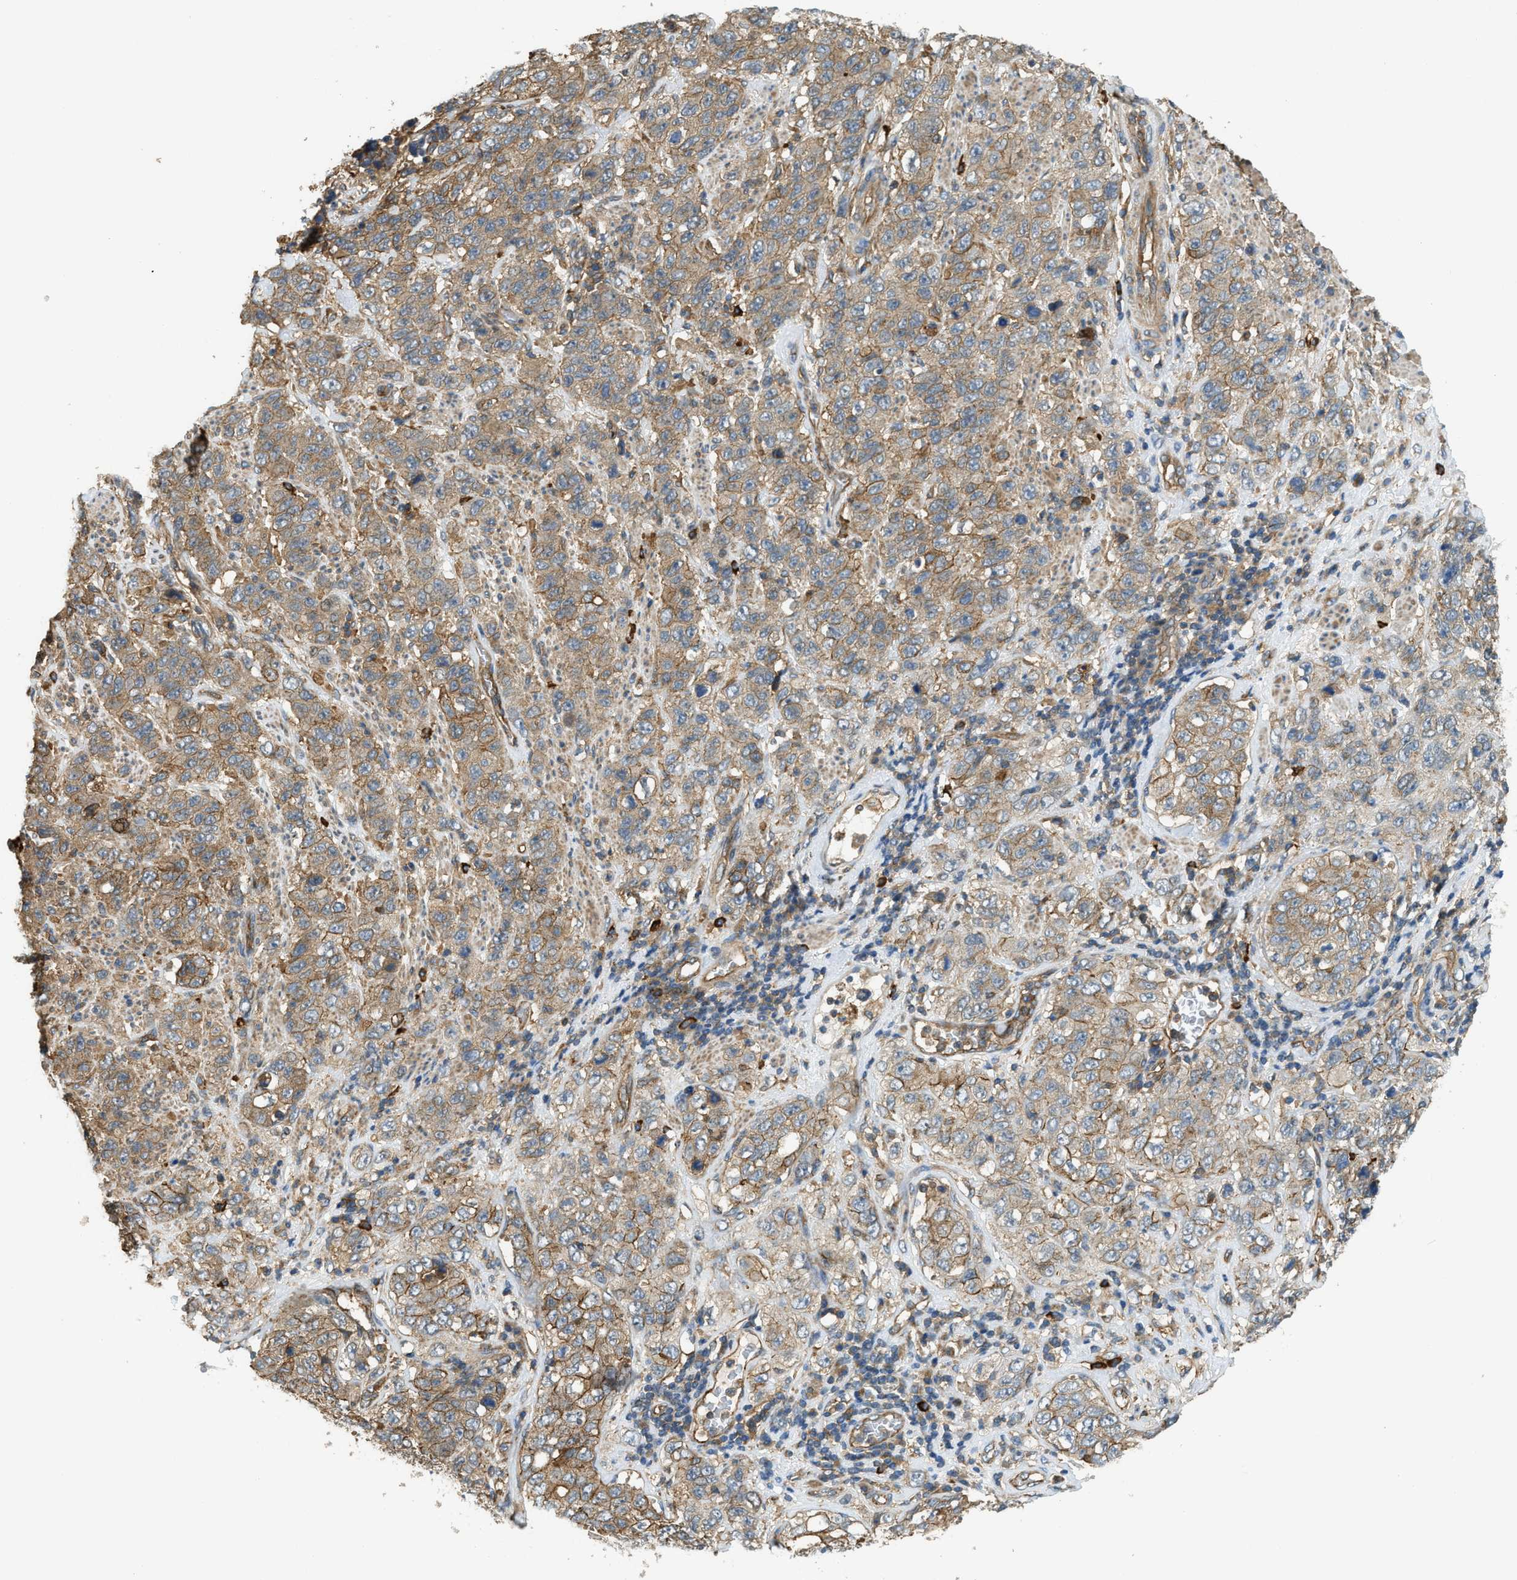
{"staining": {"intensity": "moderate", "quantity": ">75%", "location": "cytoplasmic/membranous"}, "tissue": "stomach cancer", "cell_type": "Tumor cells", "image_type": "cancer", "snomed": [{"axis": "morphology", "description": "Adenocarcinoma, NOS"}, {"axis": "topography", "description": "Stomach"}], "caption": "A photomicrograph of adenocarcinoma (stomach) stained for a protein exhibits moderate cytoplasmic/membranous brown staining in tumor cells. (IHC, brightfield microscopy, high magnification).", "gene": "BAG4", "patient": {"sex": "male", "age": 48}}